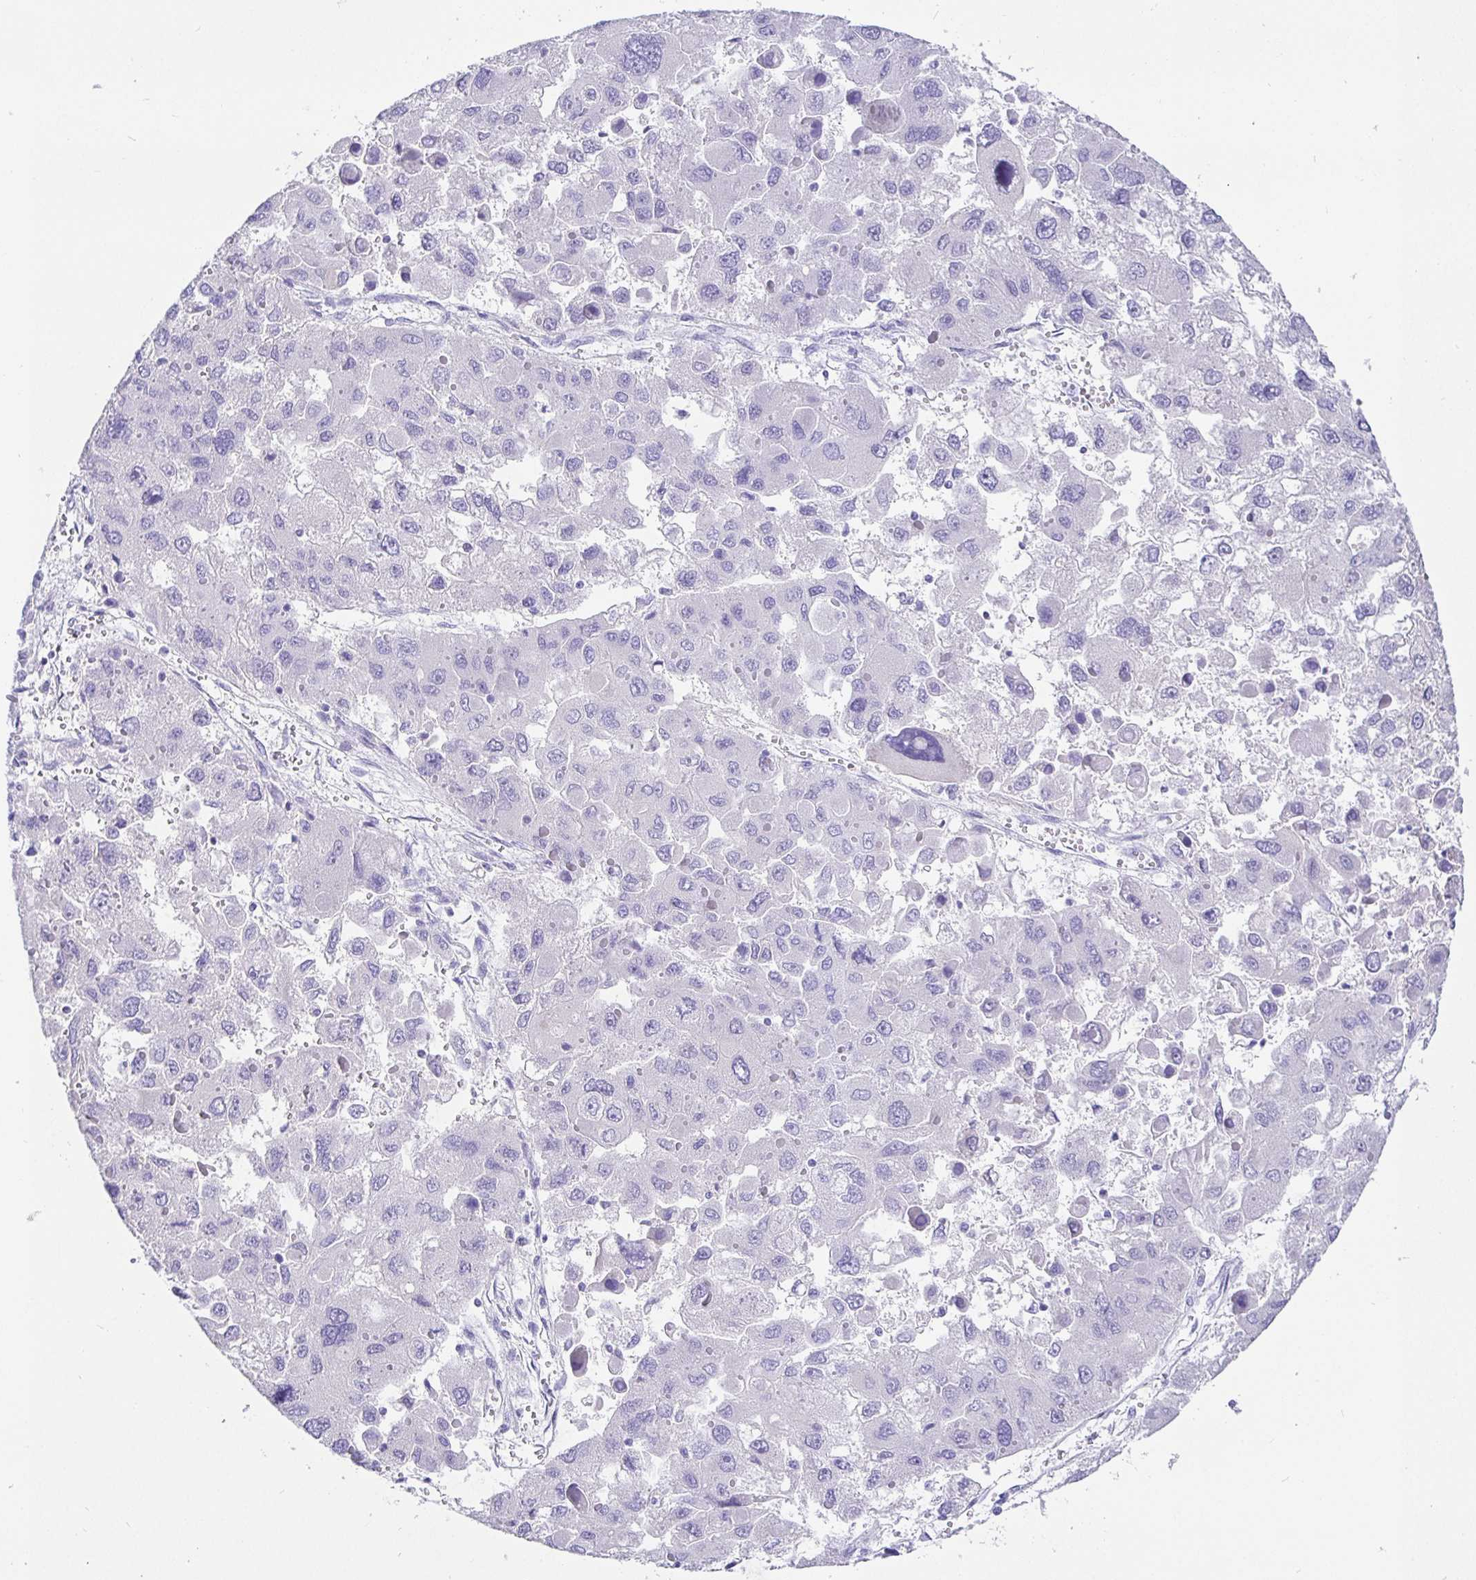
{"staining": {"intensity": "negative", "quantity": "none", "location": "none"}, "tissue": "liver cancer", "cell_type": "Tumor cells", "image_type": "cancer", "snomed": [{"axis": "morphology", "description": "Carcinoma, Hepatocellular, NOS"}, {"axis": "topography", "description": "Liver"}], "caption": "DAB (3,3'-diaminobenzidine) immunohistochemical staining of liver cancer (hepatocellular carcinoma) displays no significant expression in tumor cells. (DAB immunohistochemistry, high magnification).", "gene": "TPTE", "patient": {"sex": "female", "age": 41}}